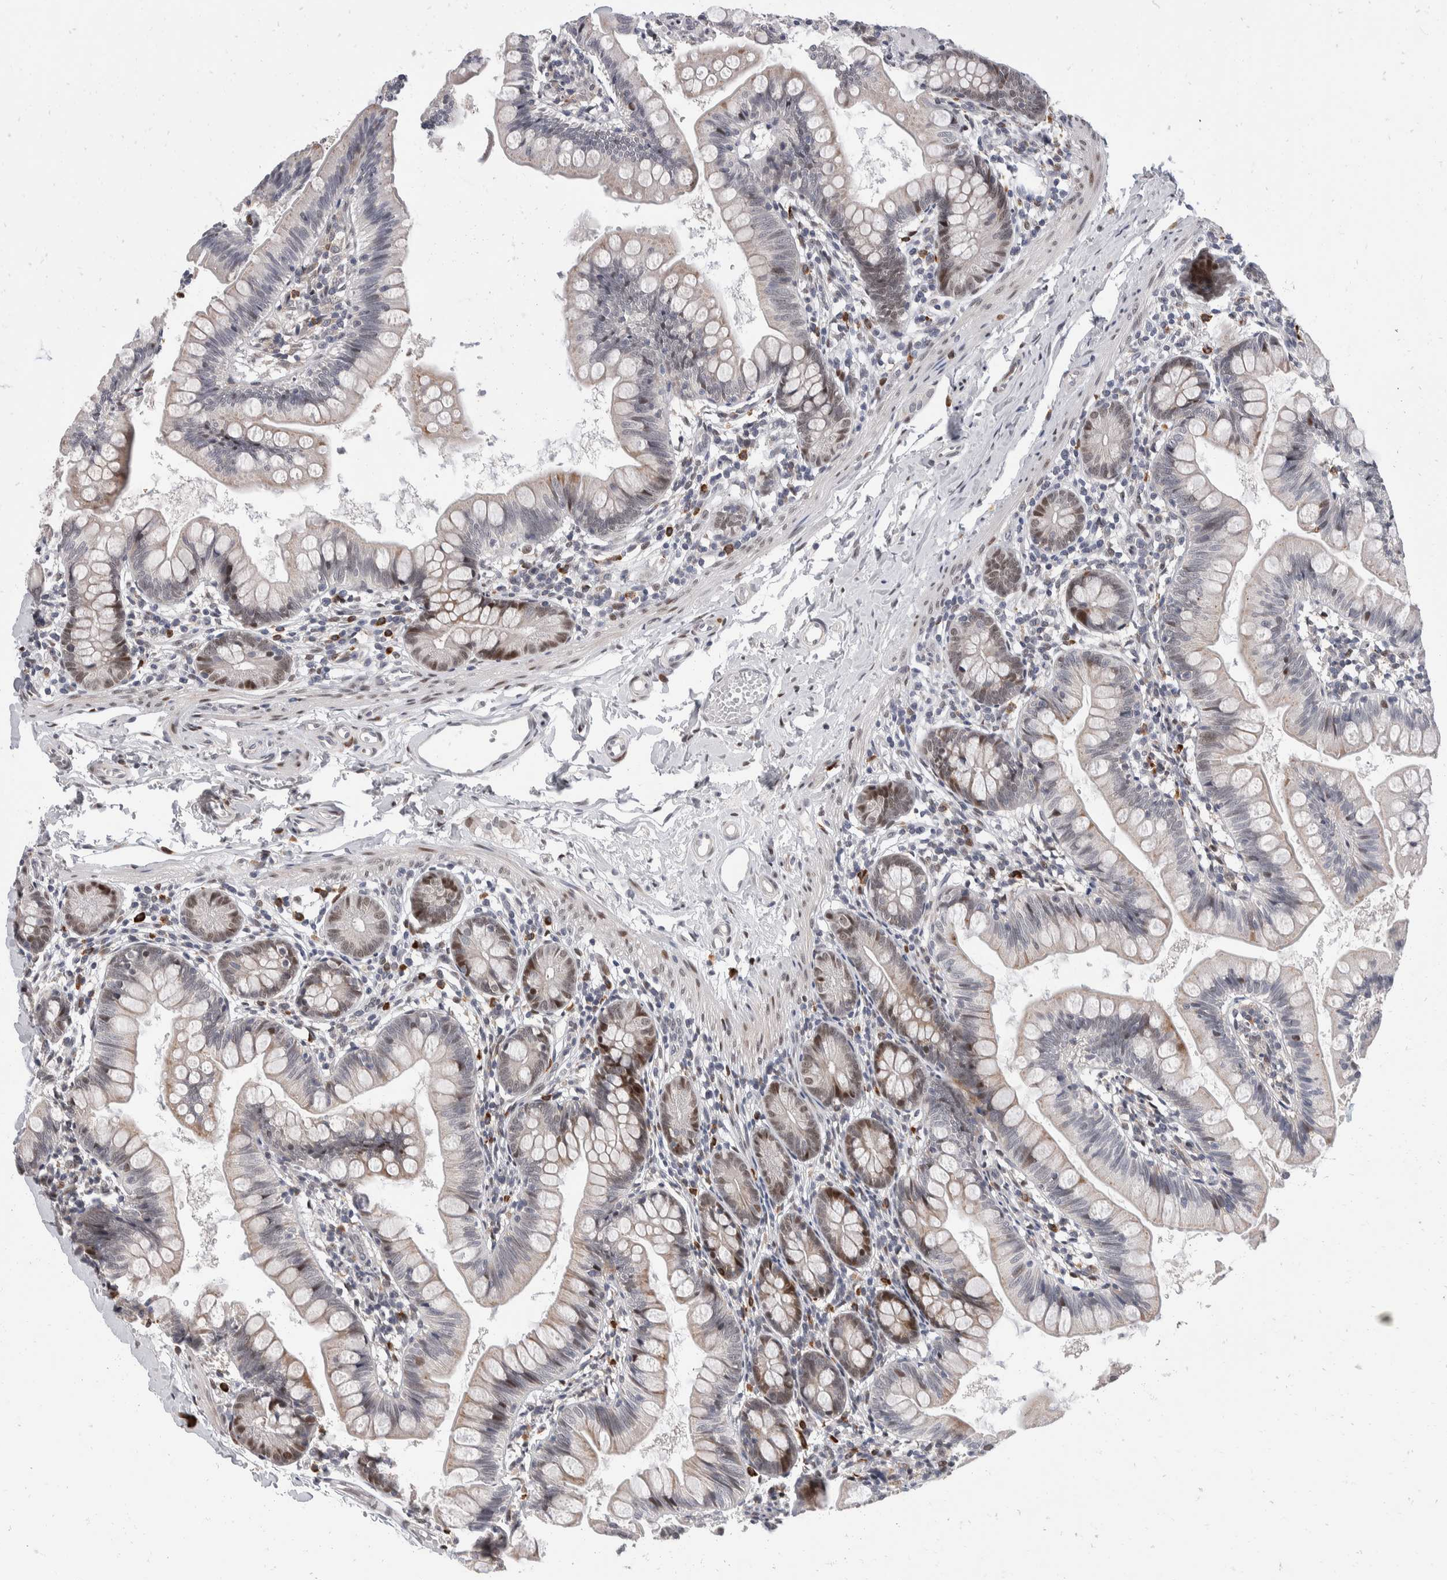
{"staining": {"intensity": "moderate", "quantity": "<25%", "location": "cytoplasmic/membranous,nuclear"}, "tissue": "small intestine", "cell_type": "Glandular cells", "image_type": "normal", "snomed": [{"axis": "morphology", "description": "Normal tissue, NOS"}, {"axis": "topography", "description": "Small intestine"}], "caption": "Immunohistochemistry staining of benign small intestine, which shows low levels of moderate cytoplasmic/membranous,nuclear staining in about <25% of glandular cells indicating moderate cytoplasmic/membranous,nuclear protein expression. The staining was performed using DAB (brown) for protein detection and nuclei were counterstained in hematoxylin (blue).", "gene": "ZNF703", "patient": {"sex": "male", "age": 7}}